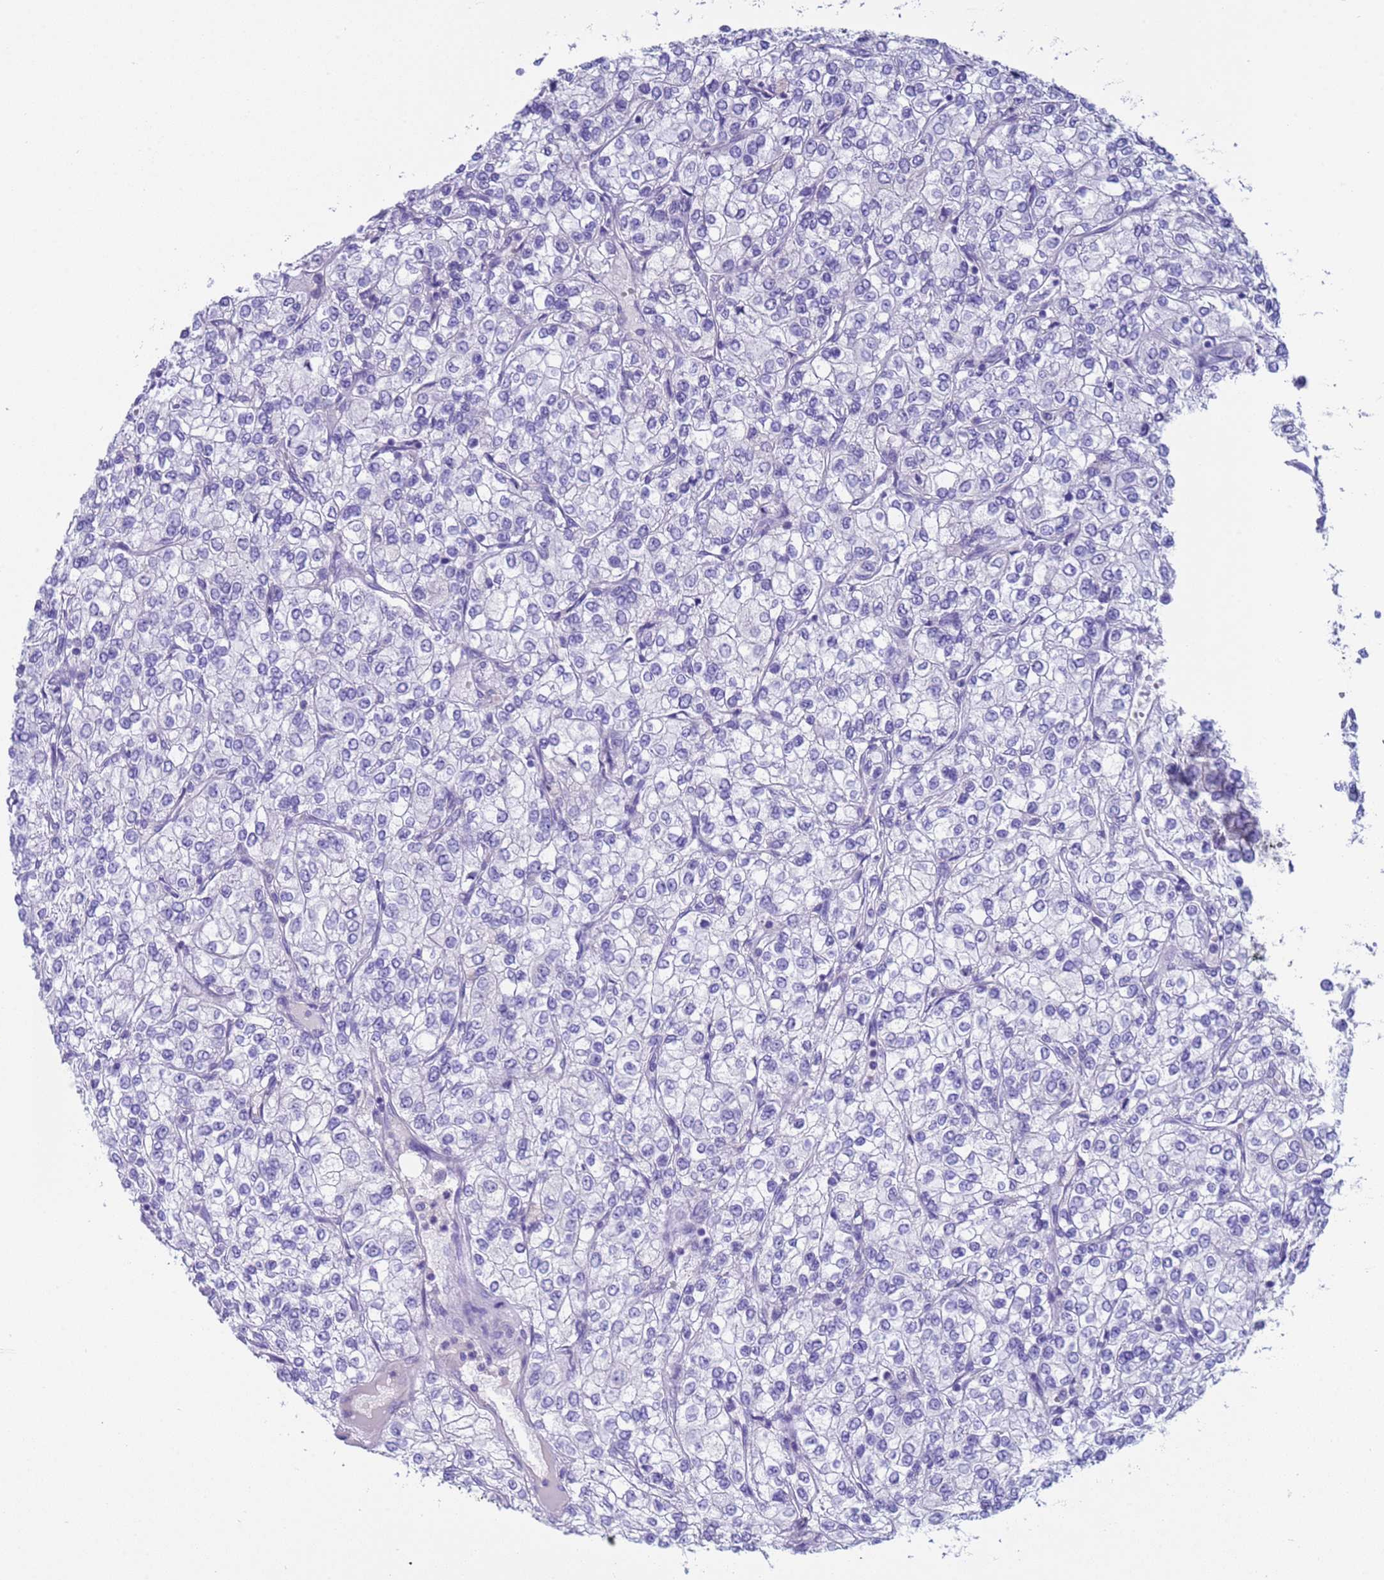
{"staining": {"intensity": "negative", "quantity": "none", "location": "none"}, "tissue": "renal cancer", "cell_type": "Tumor cells", "image_type": "cancer", "snomed": [{"axis": "morphology", "description": "Adenocarcinoma, NOS"}, {"axis": "topography", "description": "Kidney"}], "caption": "Immunohistochemistry (IHC) of renal cancer (adenocarcinoma) exhibits no positivity in tumor cells. The staining is performed using DAB brown chromogen with nuclei counter-stained in using hematoxylin.", "gene": "CKM", "patient": {"sex": "male", "age": 80}}